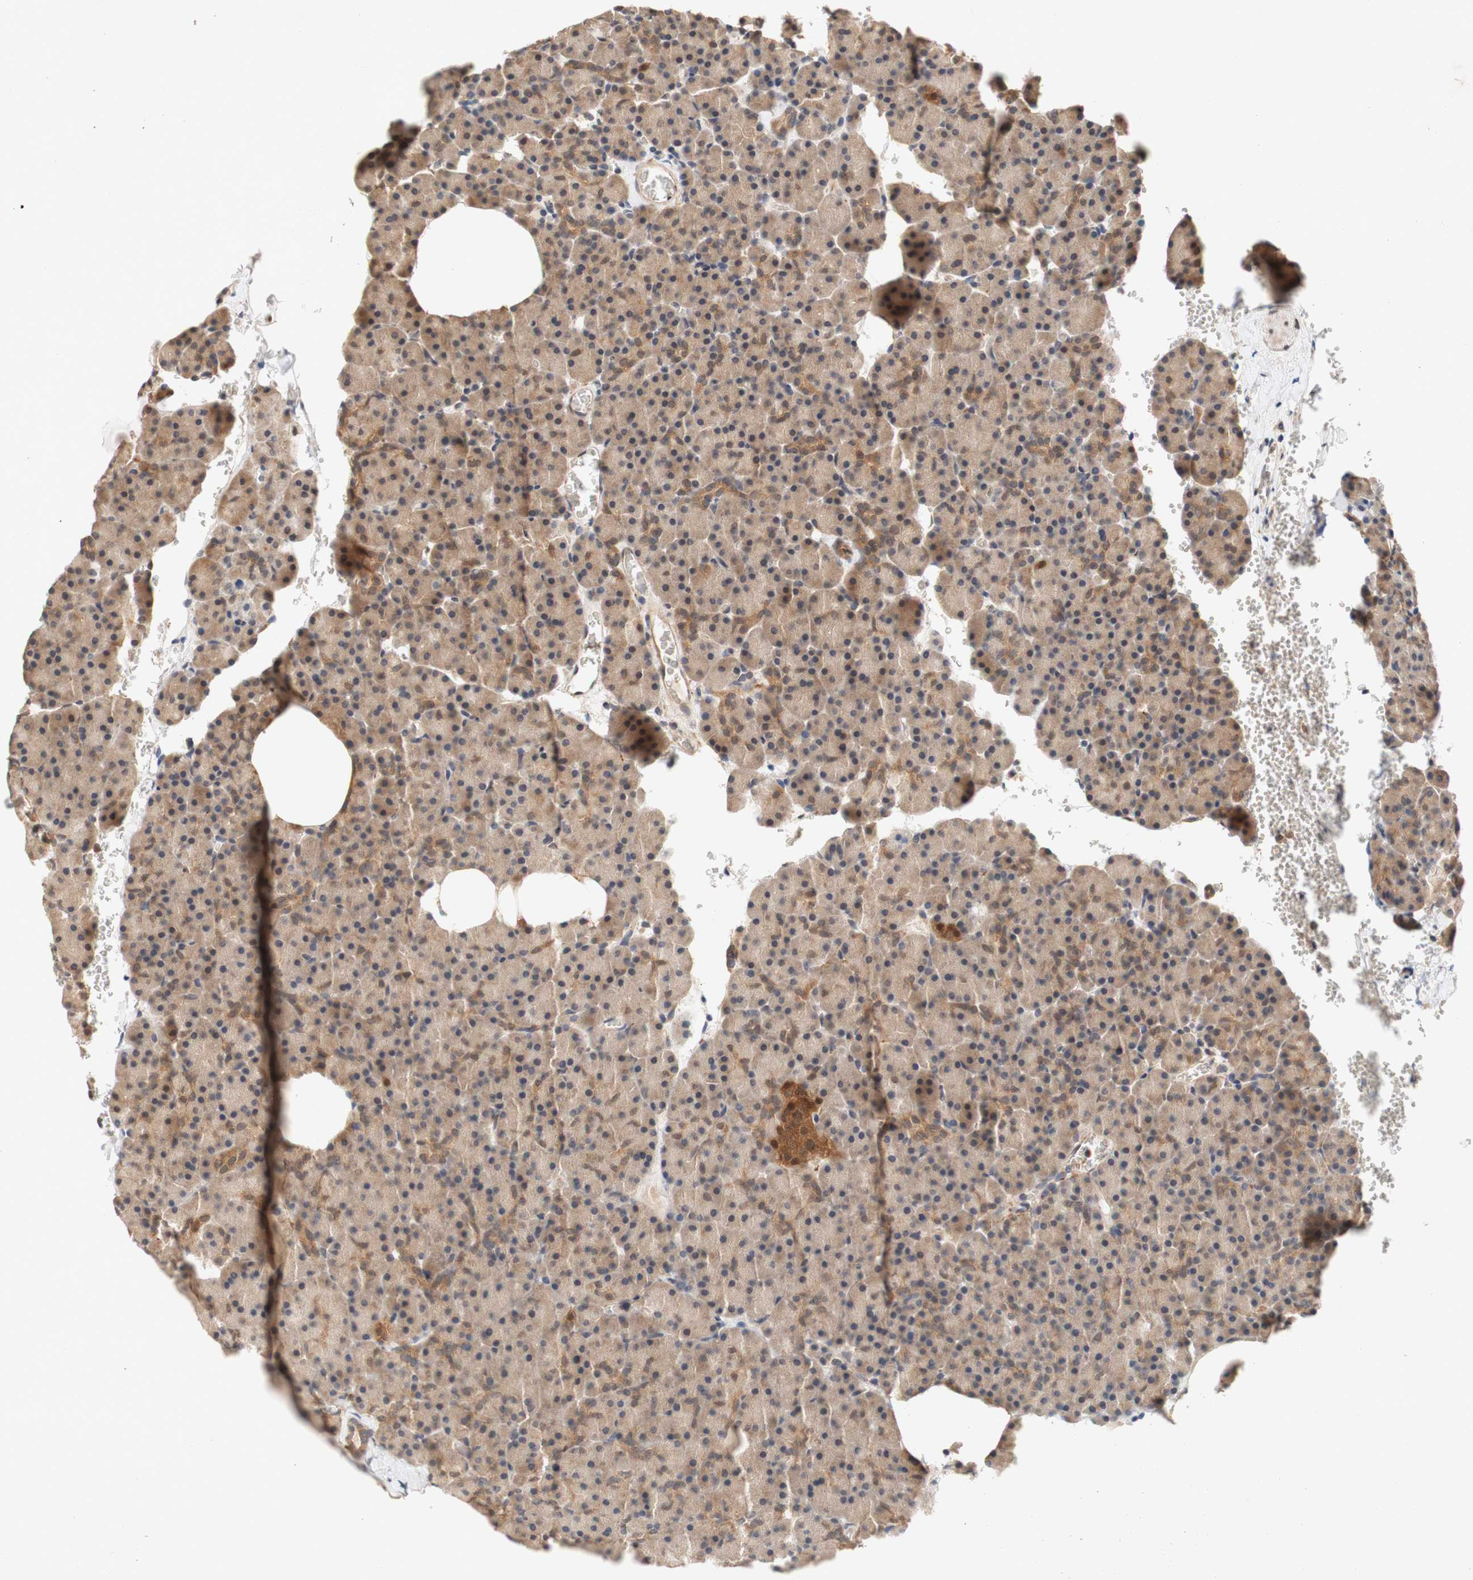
{"staining": {"intensity": "moderate", "quantity": "25%-75%", "location": "cytoplasmic/membranous"}, "tissue": "pancreas", "cell_type": "Exocrine glandular cells", "image_type": "normal", "snomed": [{"axis": "morphology", "description": "Normal tissue, NOS"}, {"axis": "topography", "description": "Pancreas"}], "caption": "Pancreas stained with DAB (3,3'-diaminobenzidine) immunohistochemistry (IHC) exhibits medium levels of moderate cytoplasmic/membranous staining in about 25%-75% of exocrine glandular cells. (IHC, brightfield microscopy, high magnification).", "gene": "PIN1", "patient": {"sex": "female", "age": 35}}